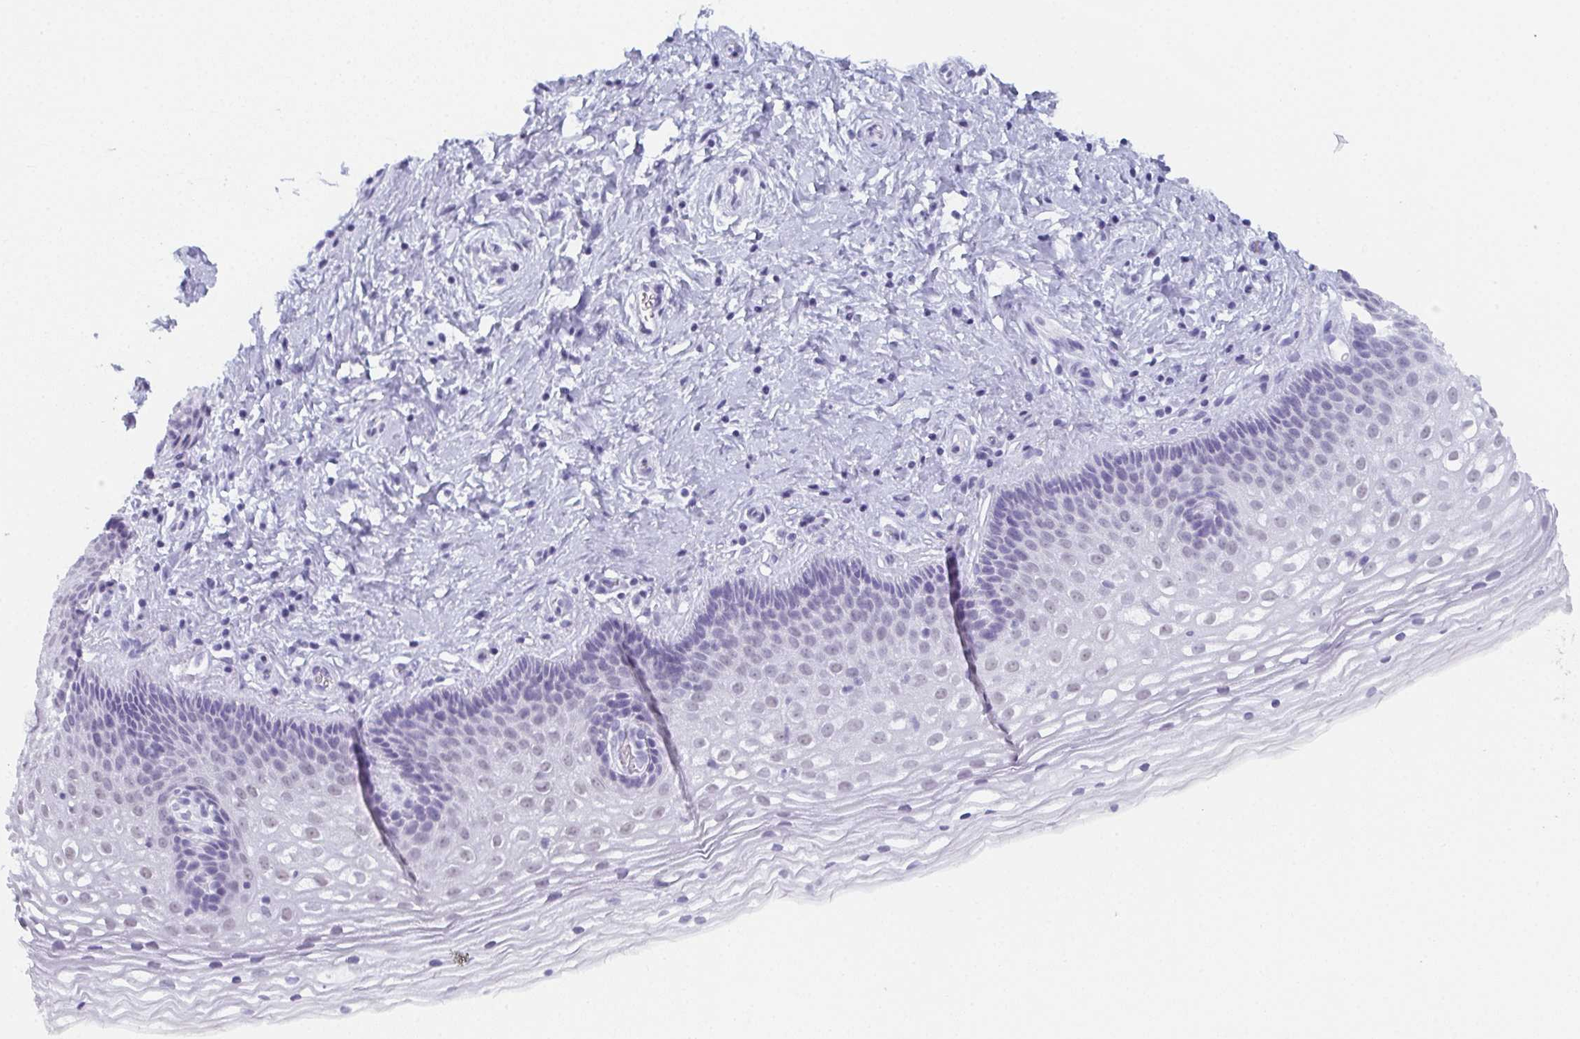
{"staining": {"intensity": "negative", "quantity": "none", "location": "none"}, "tissue": "cervix", "cell_type": "Glandular cells", "image_type": "normal", "snomed": [{"axis": "morphology", "description": "Normal tissue, NOS"}, {"axis": "topography", "description": "Cervix"}], "caption": "The immunohistochemistry micrograph has no significant positivity in glandular cells of cervix. Brightfield microscopy of immunohistochemistry stained with DAB (brown) and hematoxylin (blue), captured at high magnification.", "gene": "PYCR3", "patient": {"sex": "female", "age": 34}}